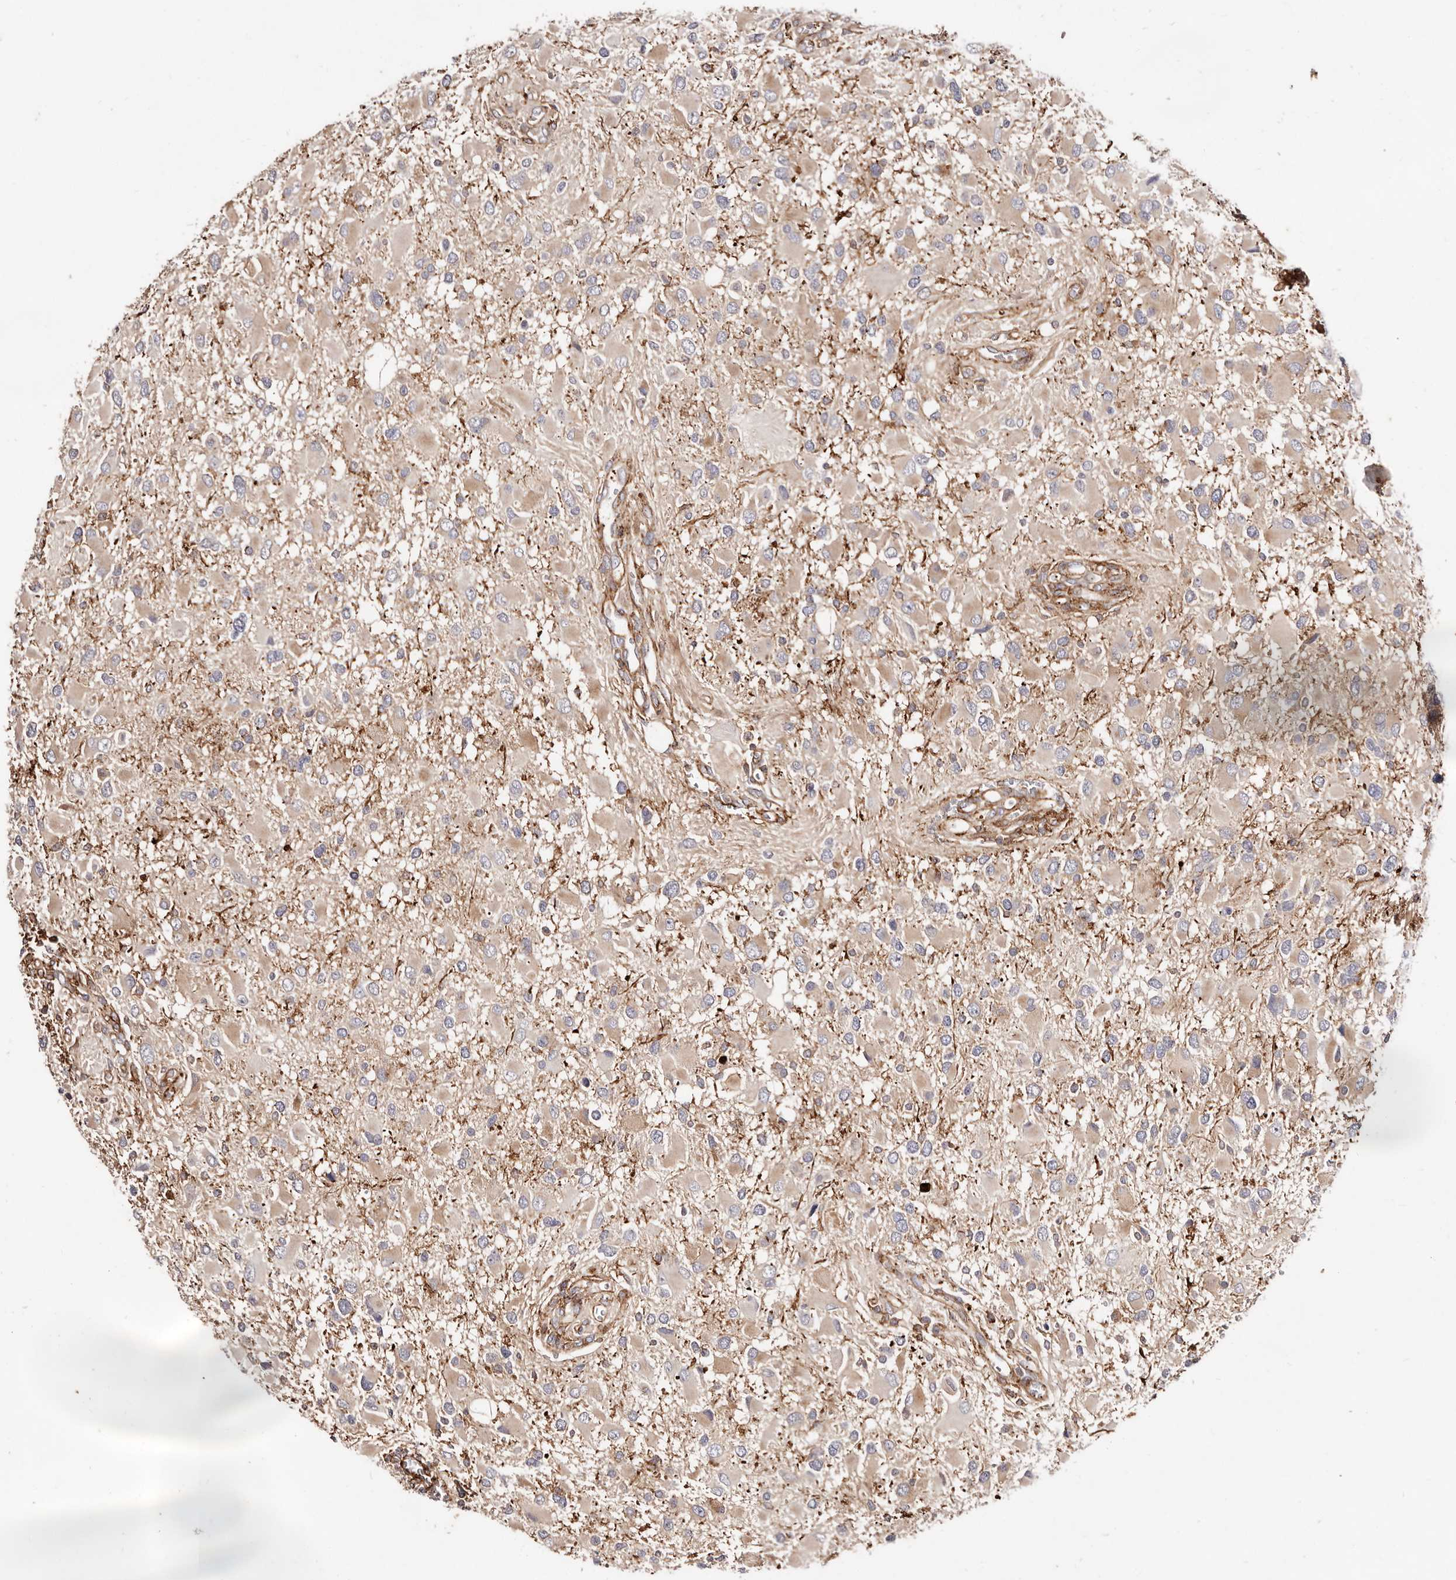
{"staining": {"intensity": "moderate", "quantity": ">75%", "location": "cytoplasmic/membranous"}, "tissue": "glioma", "cell_type": "Tumor cells", "image_type": "cancer", "snomed": [{"axis": "morphology", "description": "Glioma, malignant, High grade"}, {"axis": "topography", "description": "Brain"}], "caption": "The photomicrograph exhibits staining of high-grade glioma (malignant), revealing moderate cytoplasmic/membranous protein positivity (brown color) within tumor cells.", "gene": "PTPN22", "patient": {"sex": "male", "age": 53}}